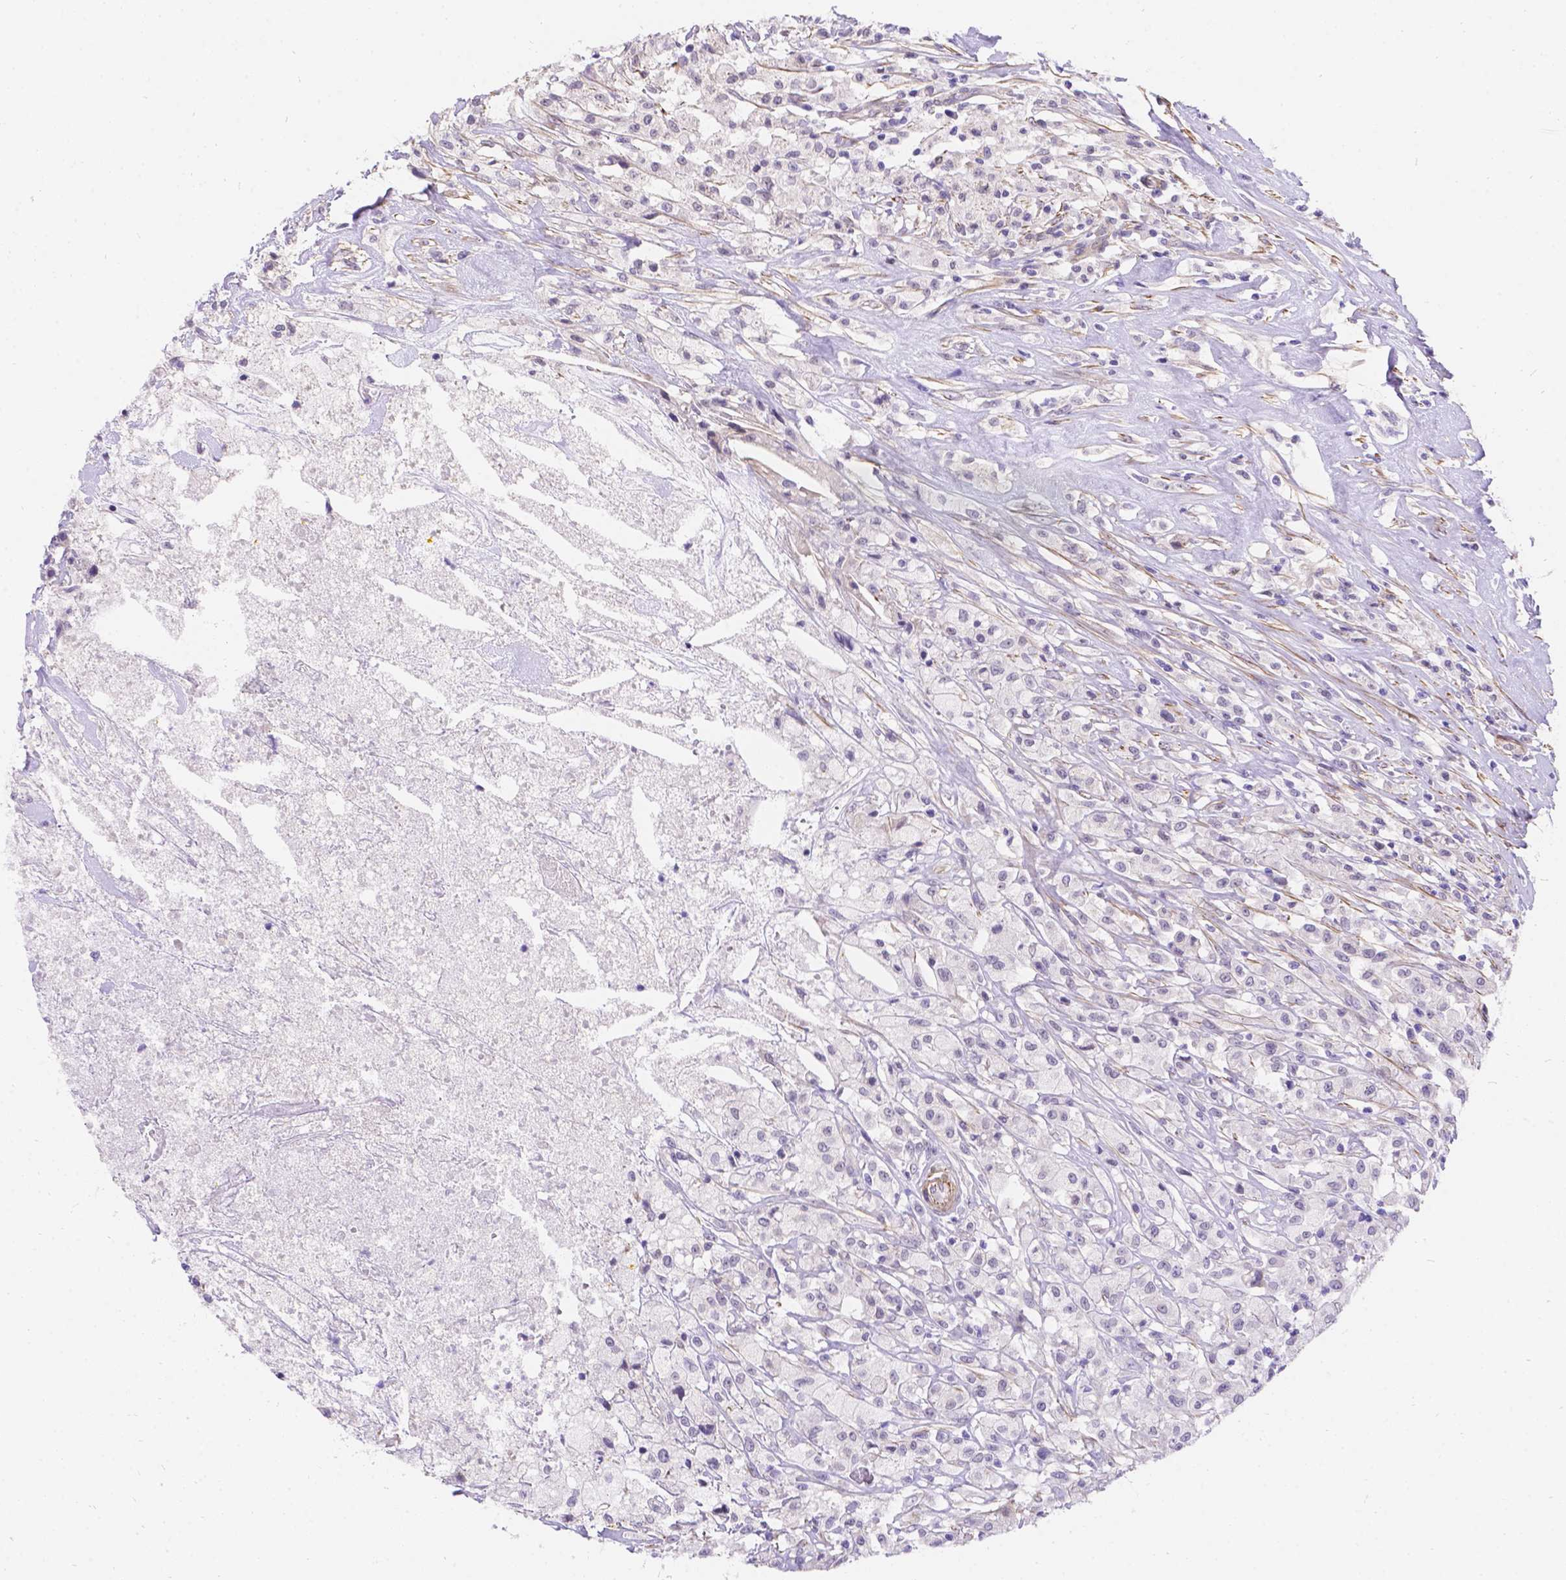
{"staining": {"intensity": "negative", "quantity": "none", "location": "none"}, "tissue": "testis cancer", "cell_type": "Tumor cells", "image_type": "cancer", "snomed": [{"axis": "morphology", "description": "Necrosis, NOS"}, {"axis": "morphology", "description": "Carcinoma, Embryonal, NOS"}, {"axis": "topography", "description": "Testis"}], "caption": "A high-resolution photomicrograph shows immunohistochemistry staining of embryonal carcinoma (testis), which shows no significant expression in tumor cells.", "gene": "PALS1", "patient": {"sex": "male", "age": 19}}